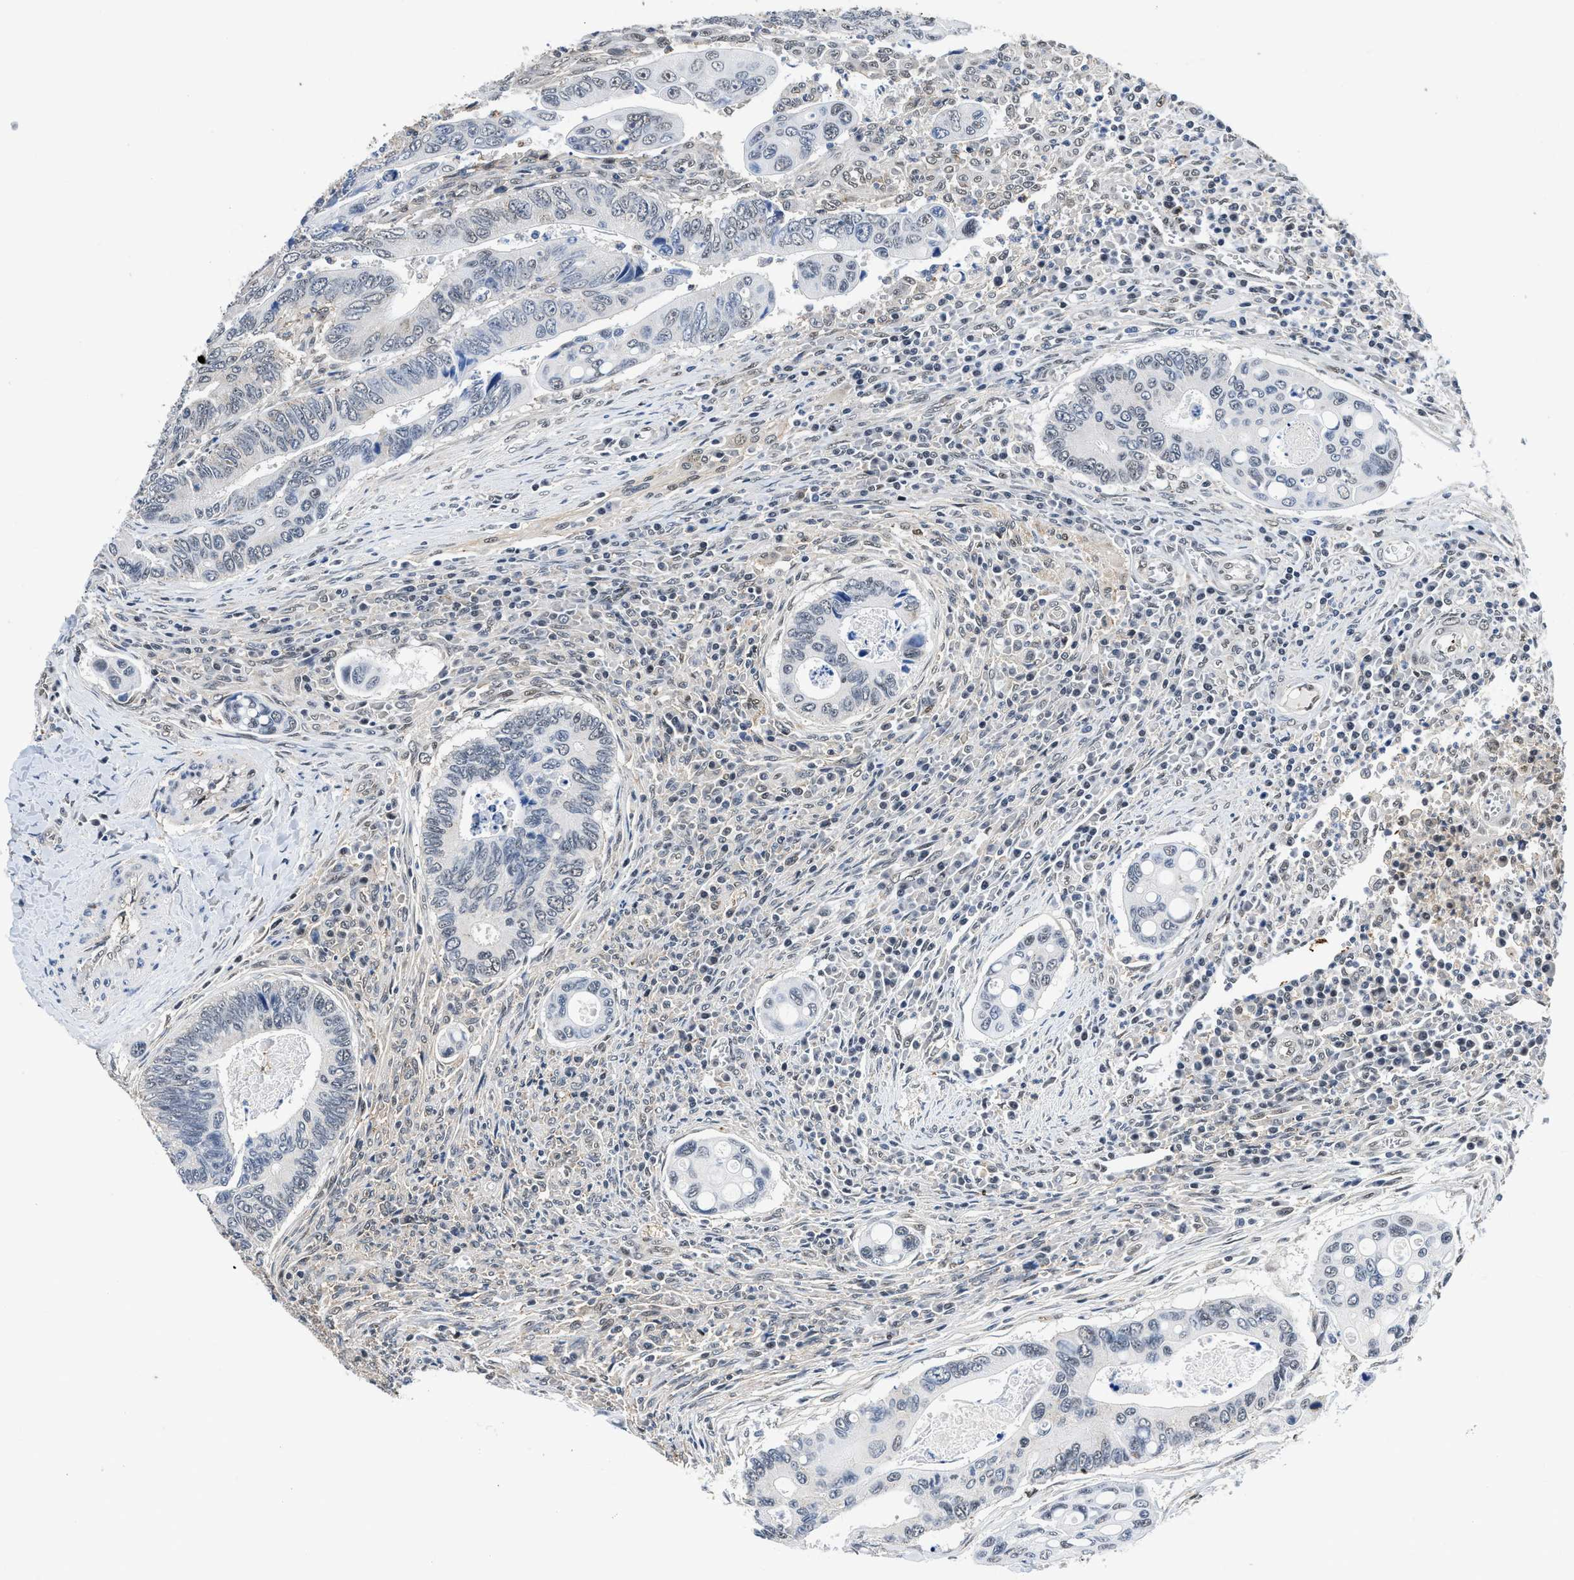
{"staining": {"intensity": "moderate", "quantity": "<25%", "location": "nuclear"}, "tissue": "colorectal cancer", "cell_type": "Tumor cells", "image_type": "cancer", "snomed": [{"axis": "morphology", "description": "Inflammation, NOS"}, {"axis": "morphology", "description": "Adenocarcinoma, NOS"}, {"axis": "topography", "description": "Colon"}], "caption": "This photomicrograph displays colorectal cancer stained with immunohistochemistry (IHC) to label a protein in brown. The nuclear of tumor cells show moderate positivity for the protein. Nuclei are counter-stained blue.", "gene": "HNRNPH2", "patient": {"sex": "male", "age": 72}}